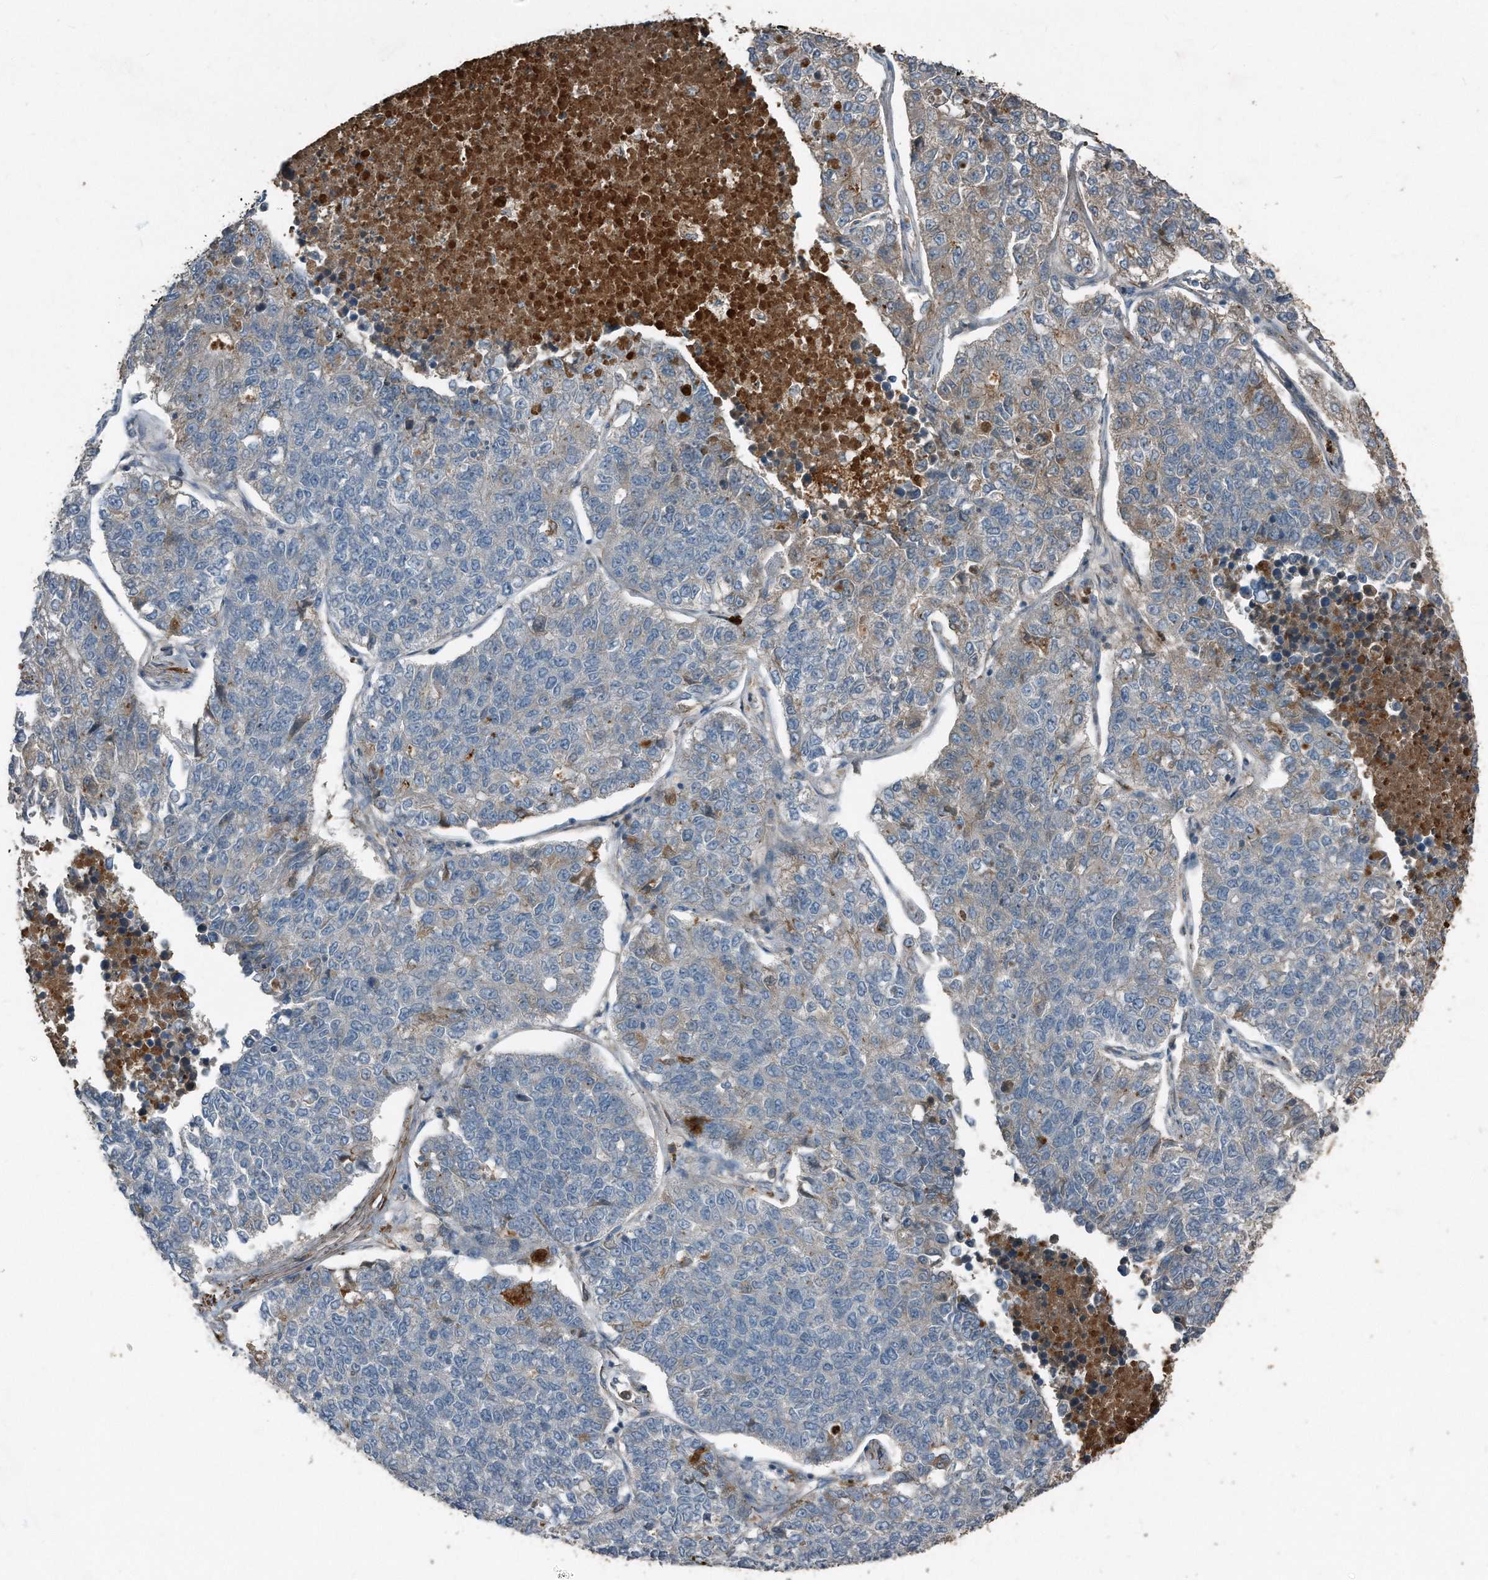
{"staining": {"intensity": "negative", "quantity": "none", "location": "none"}, "tissue": "lung cancer", "cell_type": "Tumor cells", "image_type": "cancer", "snomed": [{"axis": "morphology", "description": "Adenocarcinoma, NOS"}, {"axis": "topography", "description": "Lung"}], "caption": "Tumor cells are negative for protein expression in human lung adenocarcinoma.", "gene": "C9", "patient": {"sex": "male", "age": 49}}